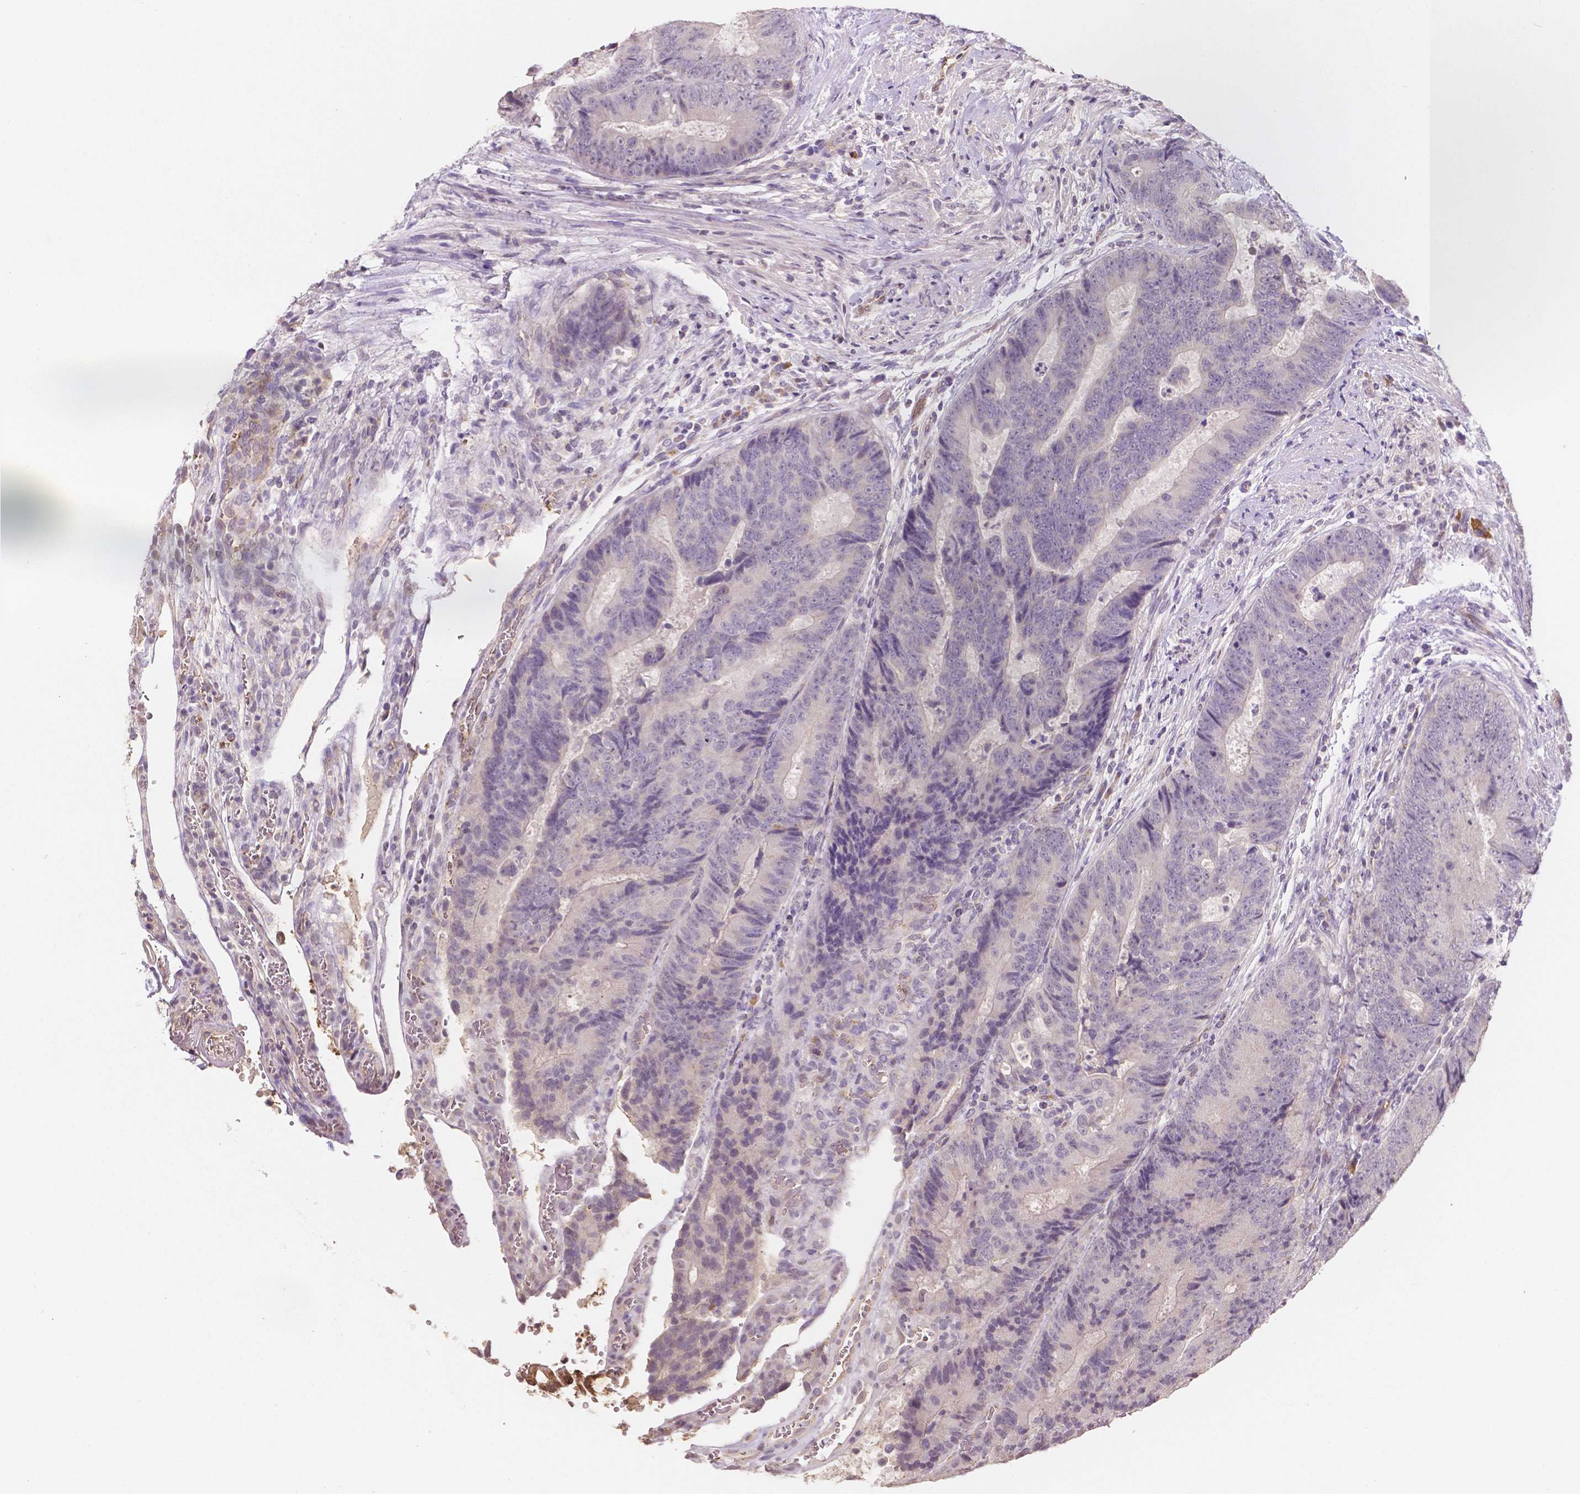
{"staining": {"intensity": "negative", "quantity": "none", "location": "none"}, "tissue": "colorectal cancer", "cell_type": "Tumor cells", "image_type": "cancer", "snomed": [{"axis": "morphology", "description": "Adenocarcinoma, NOS"}, {"axis": "topography", "description": "Colon"}], "caption": "This is an IHC histopathology image of human colorectal adenocarcinoma. There is no staining in tumor cells.", "gene": "ELAVL2", "patient": {"sex": "female", "age": 48}}